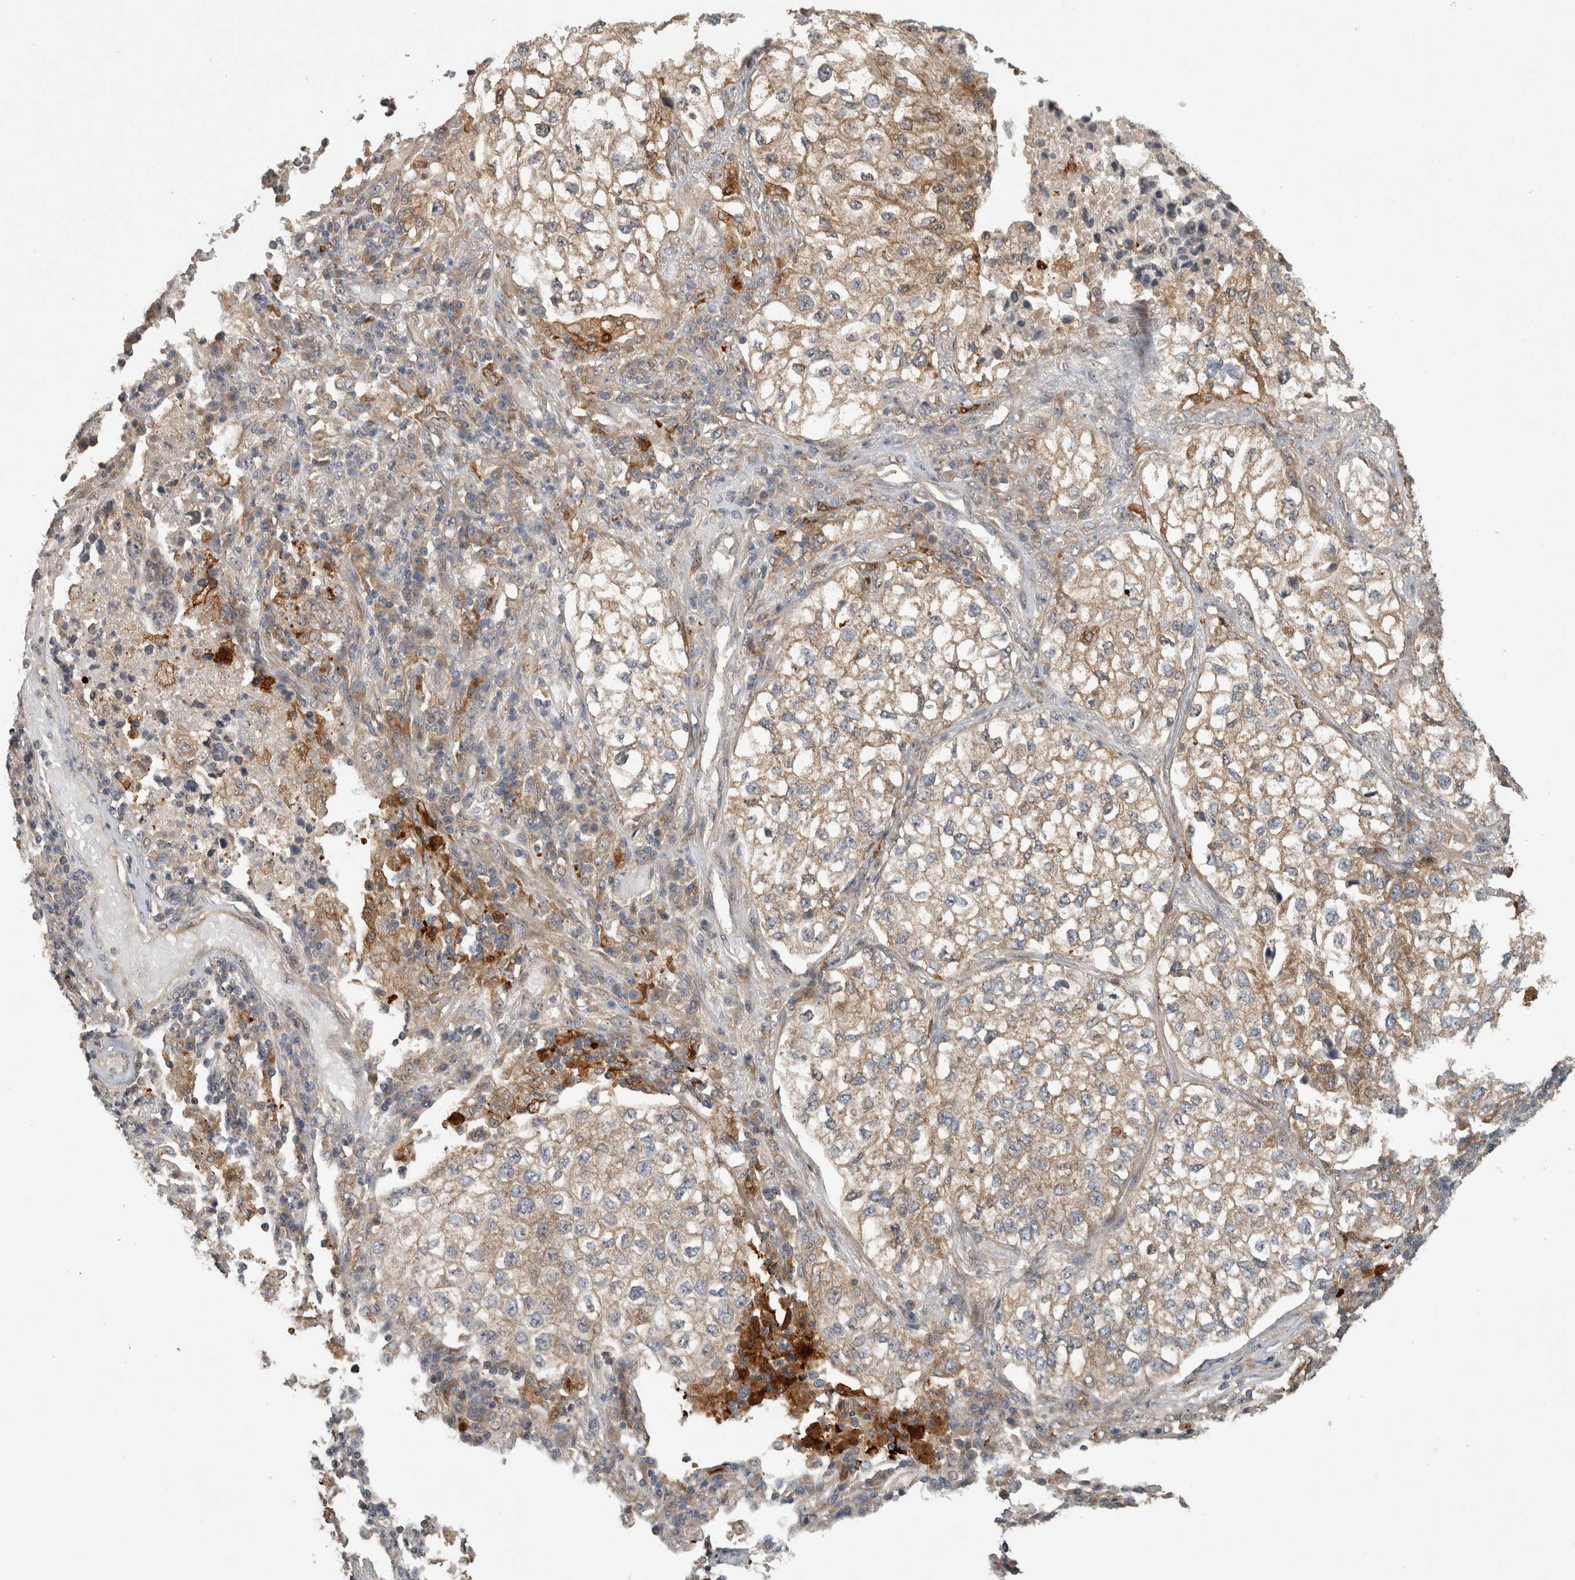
{"staining": {"intensity": "moderate", "quantity": "<25%", "location": "cytoplasmic/membranous"}, "tissue": "lung cancer", "cell_type": "Tumor cells", "image_type": "cancer", "snomed": [{"axis": "morphology", "description": "Adenocarcinoma, NOS"}, {"axis": "topography", "description": "Lung"}], "caption": "High-power microscopy captured an immunohistochemistry photomicrograph of adenocarcinoma (lung), revealing moderate cytoplasmic/membranous expression in about <25% of tumor cells.", "gene": "ATXN2", "patient": {"sex": "male", "age": 63}}